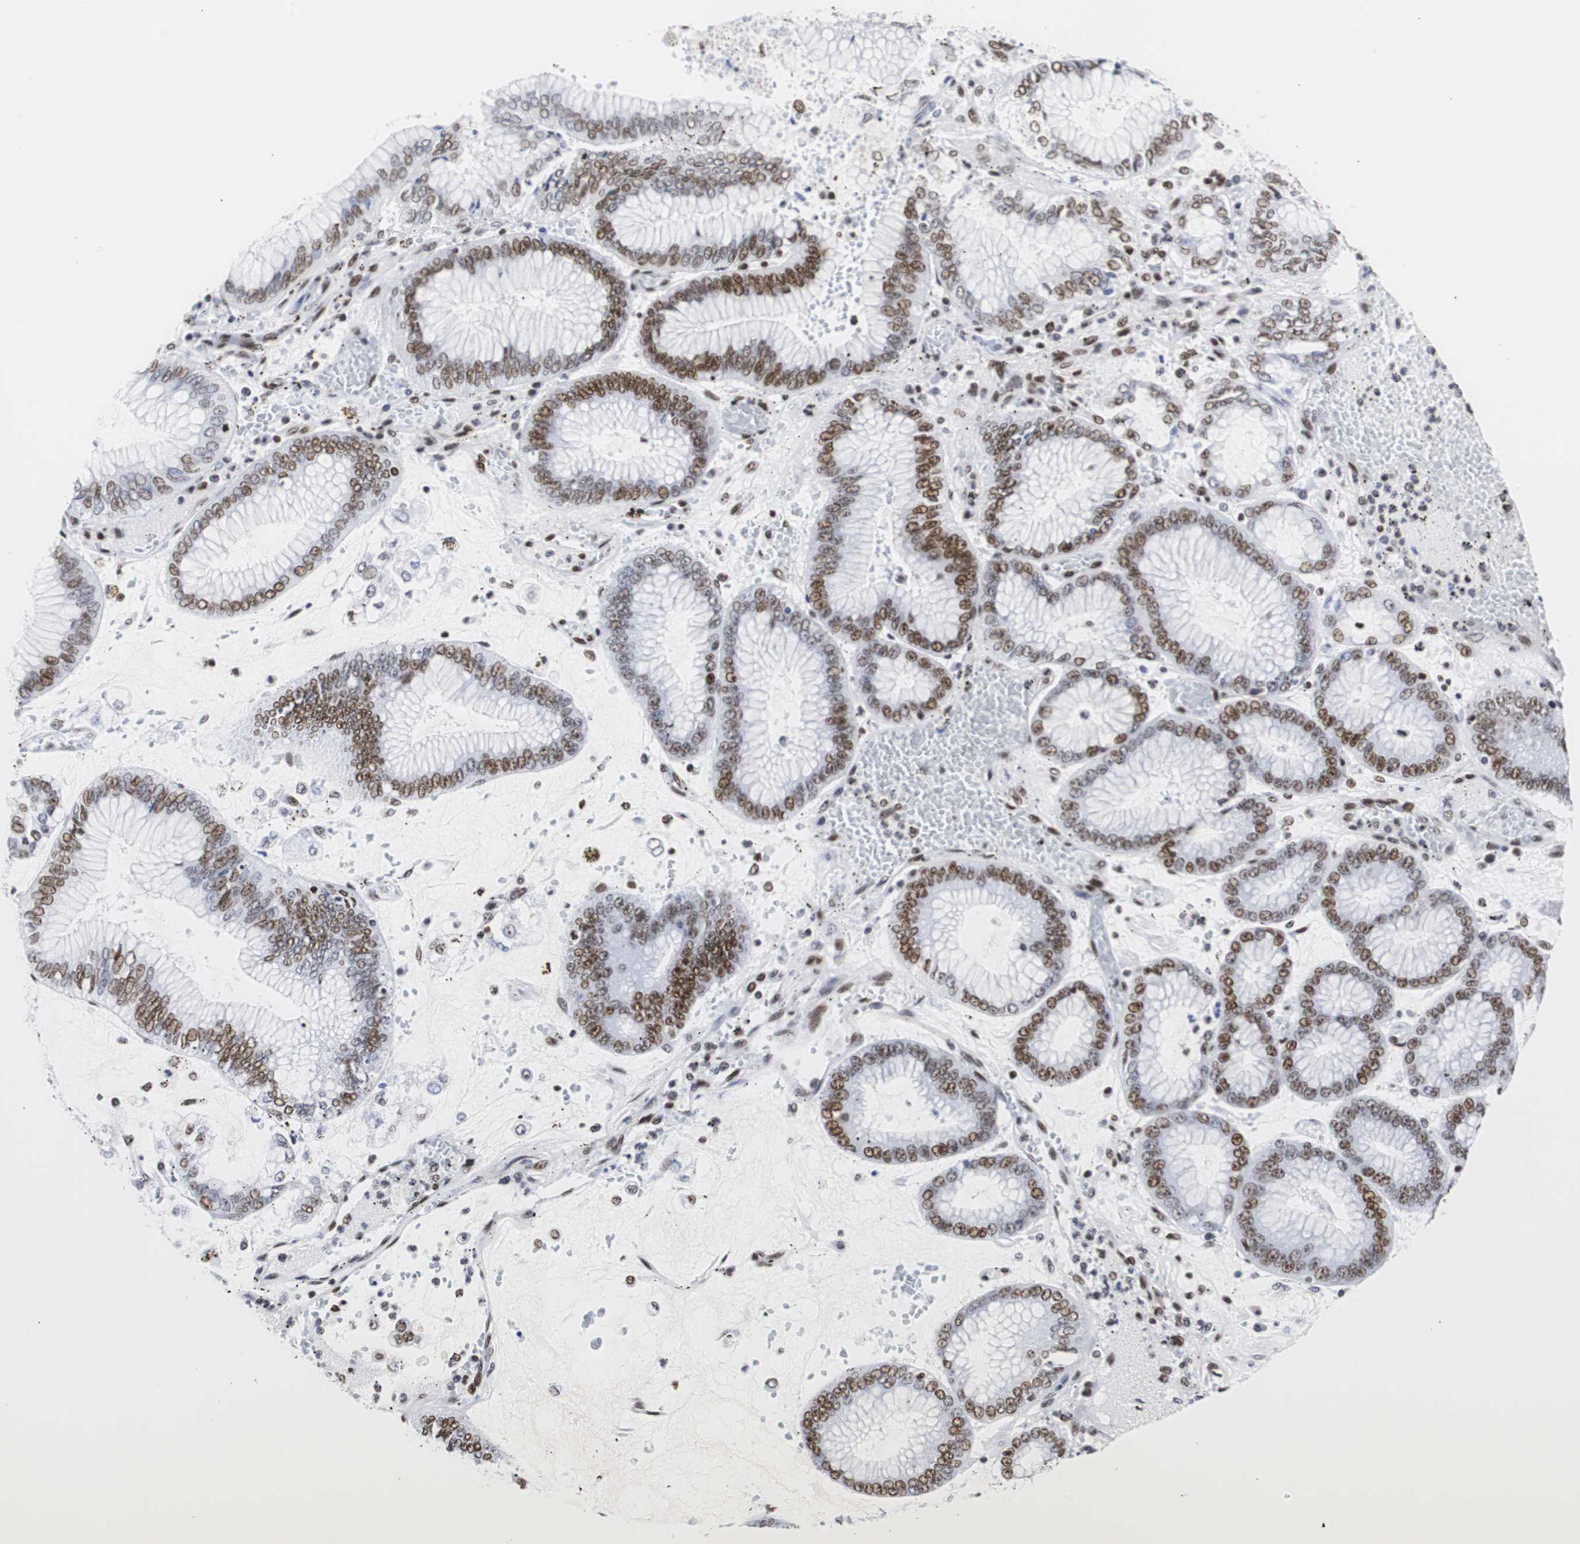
{"staining": {"intensity": "strong", "quantity": "25%-75%", "location": "nuclear"}, "tissue": "stomach cancer", "cell_type": "Tumor cells", "image_type": "cancer", "snomed": [{"axis": "morphology", "description": "Normal tissue, NOS"}, {"axis": "morphology", "description": "Adenocarcinoma, NOS"}, {"axis": "topography", "description": "Stomach, upper"}, {"axis": "topography", "description": "Stomach"}], "caption": "This is a micrograph of immunohistochemistry (IHC) staining of adenocarcinoma (stomach), which shows strong positivity in the nuclear of tumor cells.", "gene": "HNRNPH2", "patient": {"sex": "male", "age": 76}}